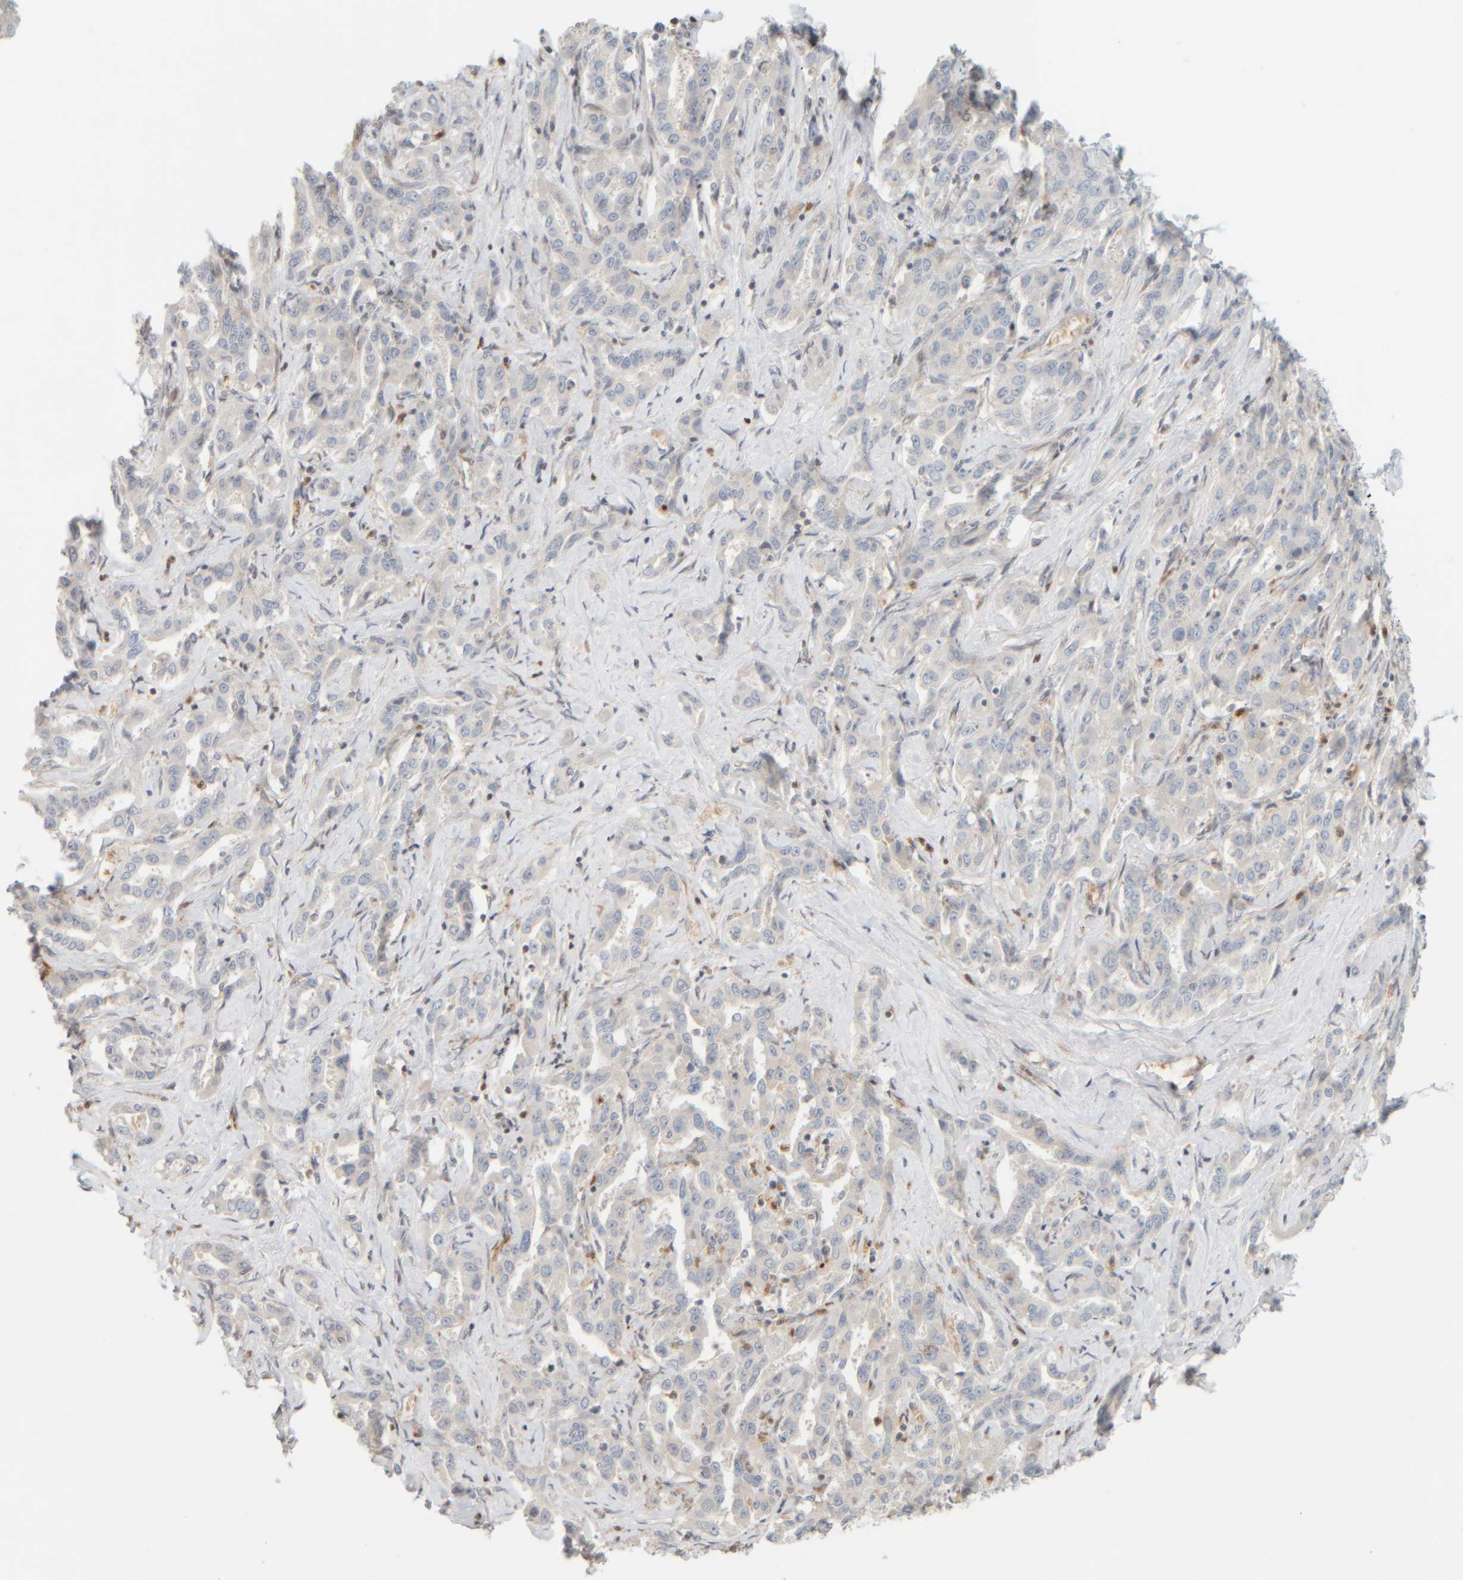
{"staining": {"intensity": "negative", "quantity": "none", "location": "none"}, "tissue": "liver cancer", "cell_type": "Tumor cells", "image_type": "cancer", "snomed": [{"axis": "morphology", "description": "Cholangiocarcinoma"}, {"axis": "topography", "description": "Liver"}], "caption": "IHC micrograph of neoplastic tissue: cholangiocarcinoma (liver) stained with DAB (3,3'-diaminobenzidine) exhibits no significant protein expression in tumor cells. (Stains: DAB (3,3'-diaminobenzidine) immunohistochemistry with hematoxylin counter stain, Microscopy: brightfield microscopy at high magnification).", "gene": "PTGES3L-AARSD1", "patient": {"sex": "male", "age": 59}}